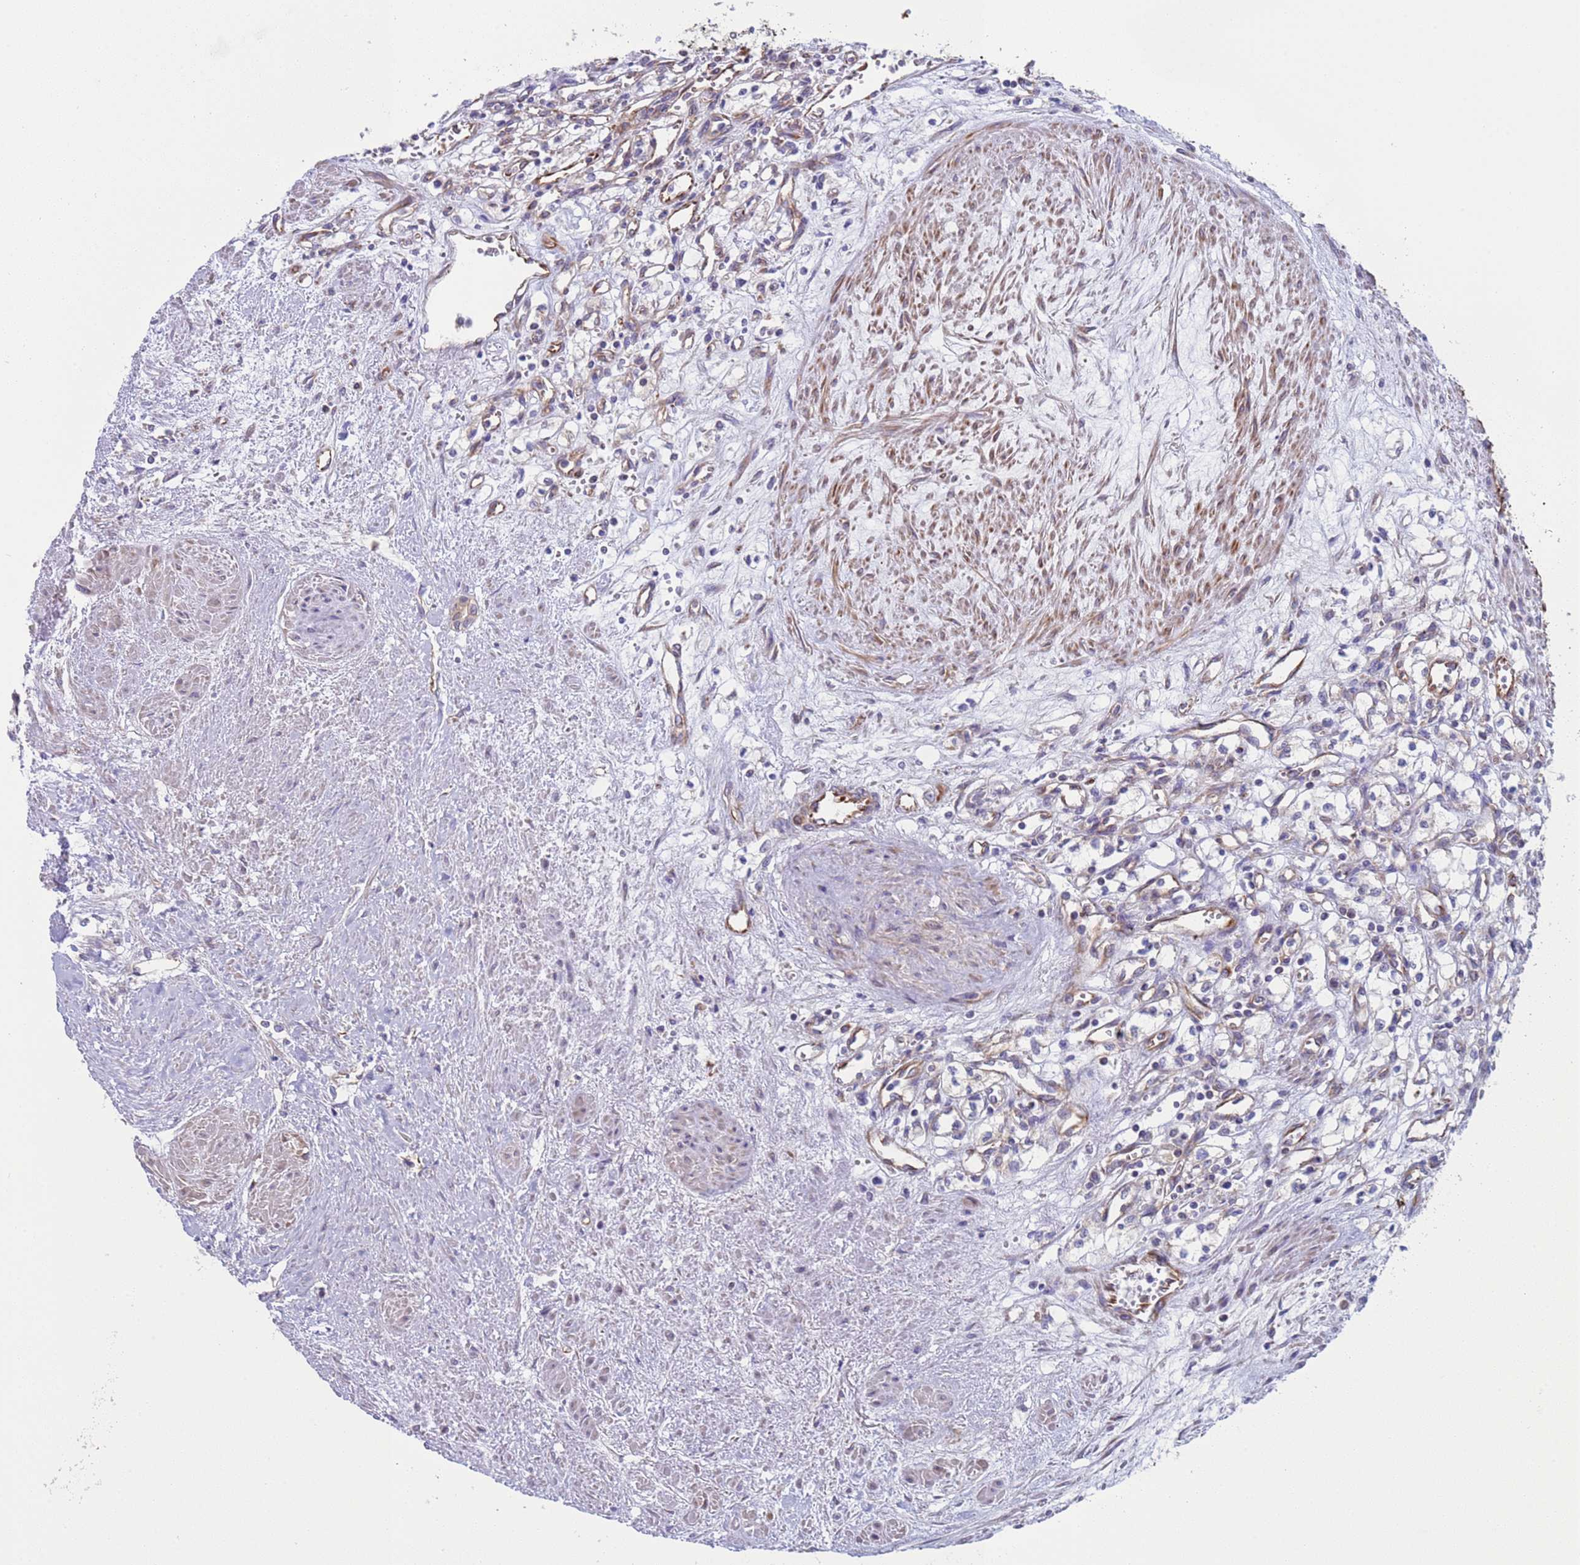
{"staining": {"intensity": "negative", "quantity": "none", "location": "none"}, "tissue": "renal cancer", "cell_type": "Tumor cells", "image_type": "cancer", "snomed": [{"axis": "morphology", "description": "Adenocarcinoma, NOS"}, {"axis": "topography", "description": "Kidney"}], "caption": "Renal cancer was stained to show a protein in brown. There is no significant staining in tumor cells.", "gene": "NUDT12", "patient": {"sex": "male", "age": 59}}